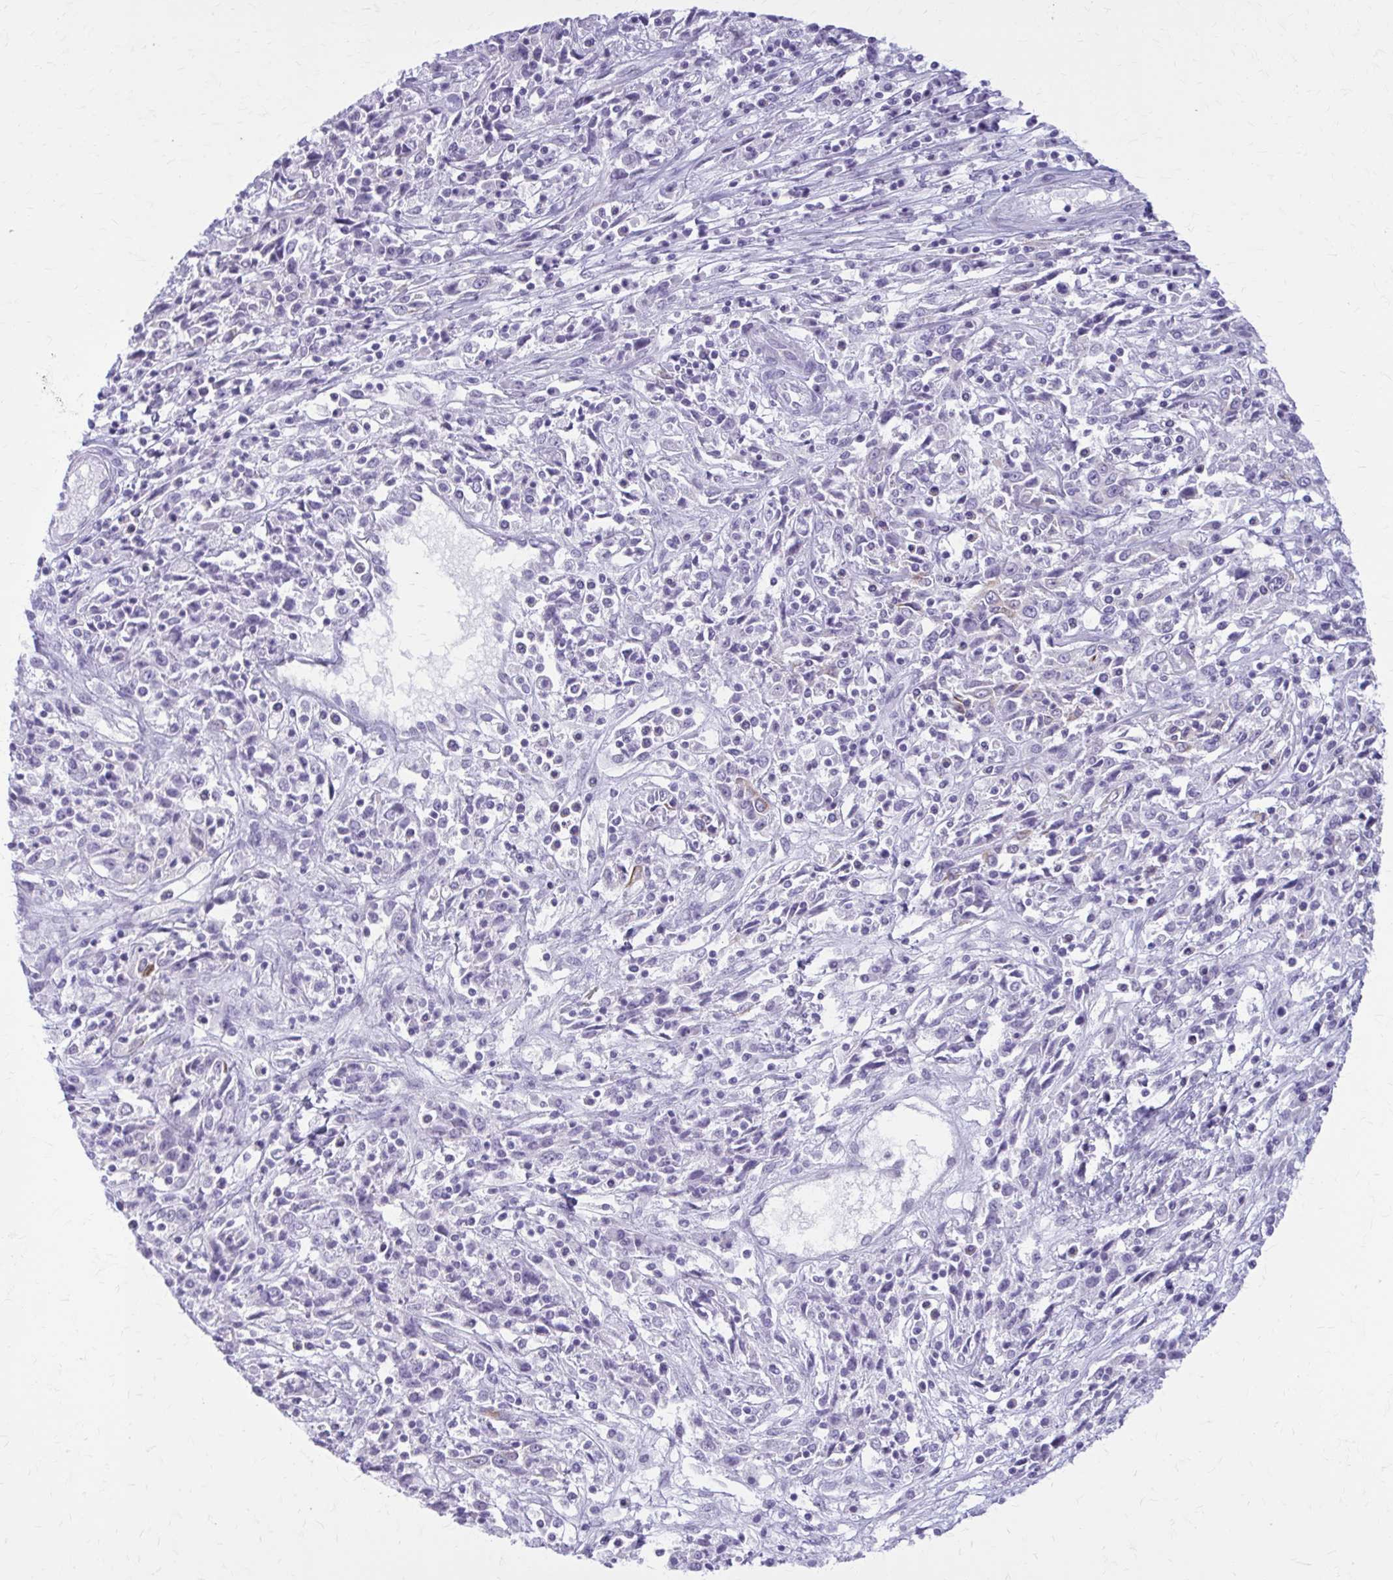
{"staining": {"intensity": "negative", "quantity": "none", "location": "none"}, "tissue": "cervical cancer", "cell_type": "Tumor cells", "image_type": "cancer", "snomed": [{"axis": "morphology", "description": "Adenocarcinoma, NOS"}, {"axis": "topography", "description": "Cervix"}], "caption": "Immunohistochemistry (IHC) of adenocarcinoma (cervical) demonstrates no staining in tumor cells. (DAB (3,3'-diaminobenzidine) IHC with hematoxylin counter stain).", "gene": "KRT5", "patient": {"sex": "female", "age": 40}}